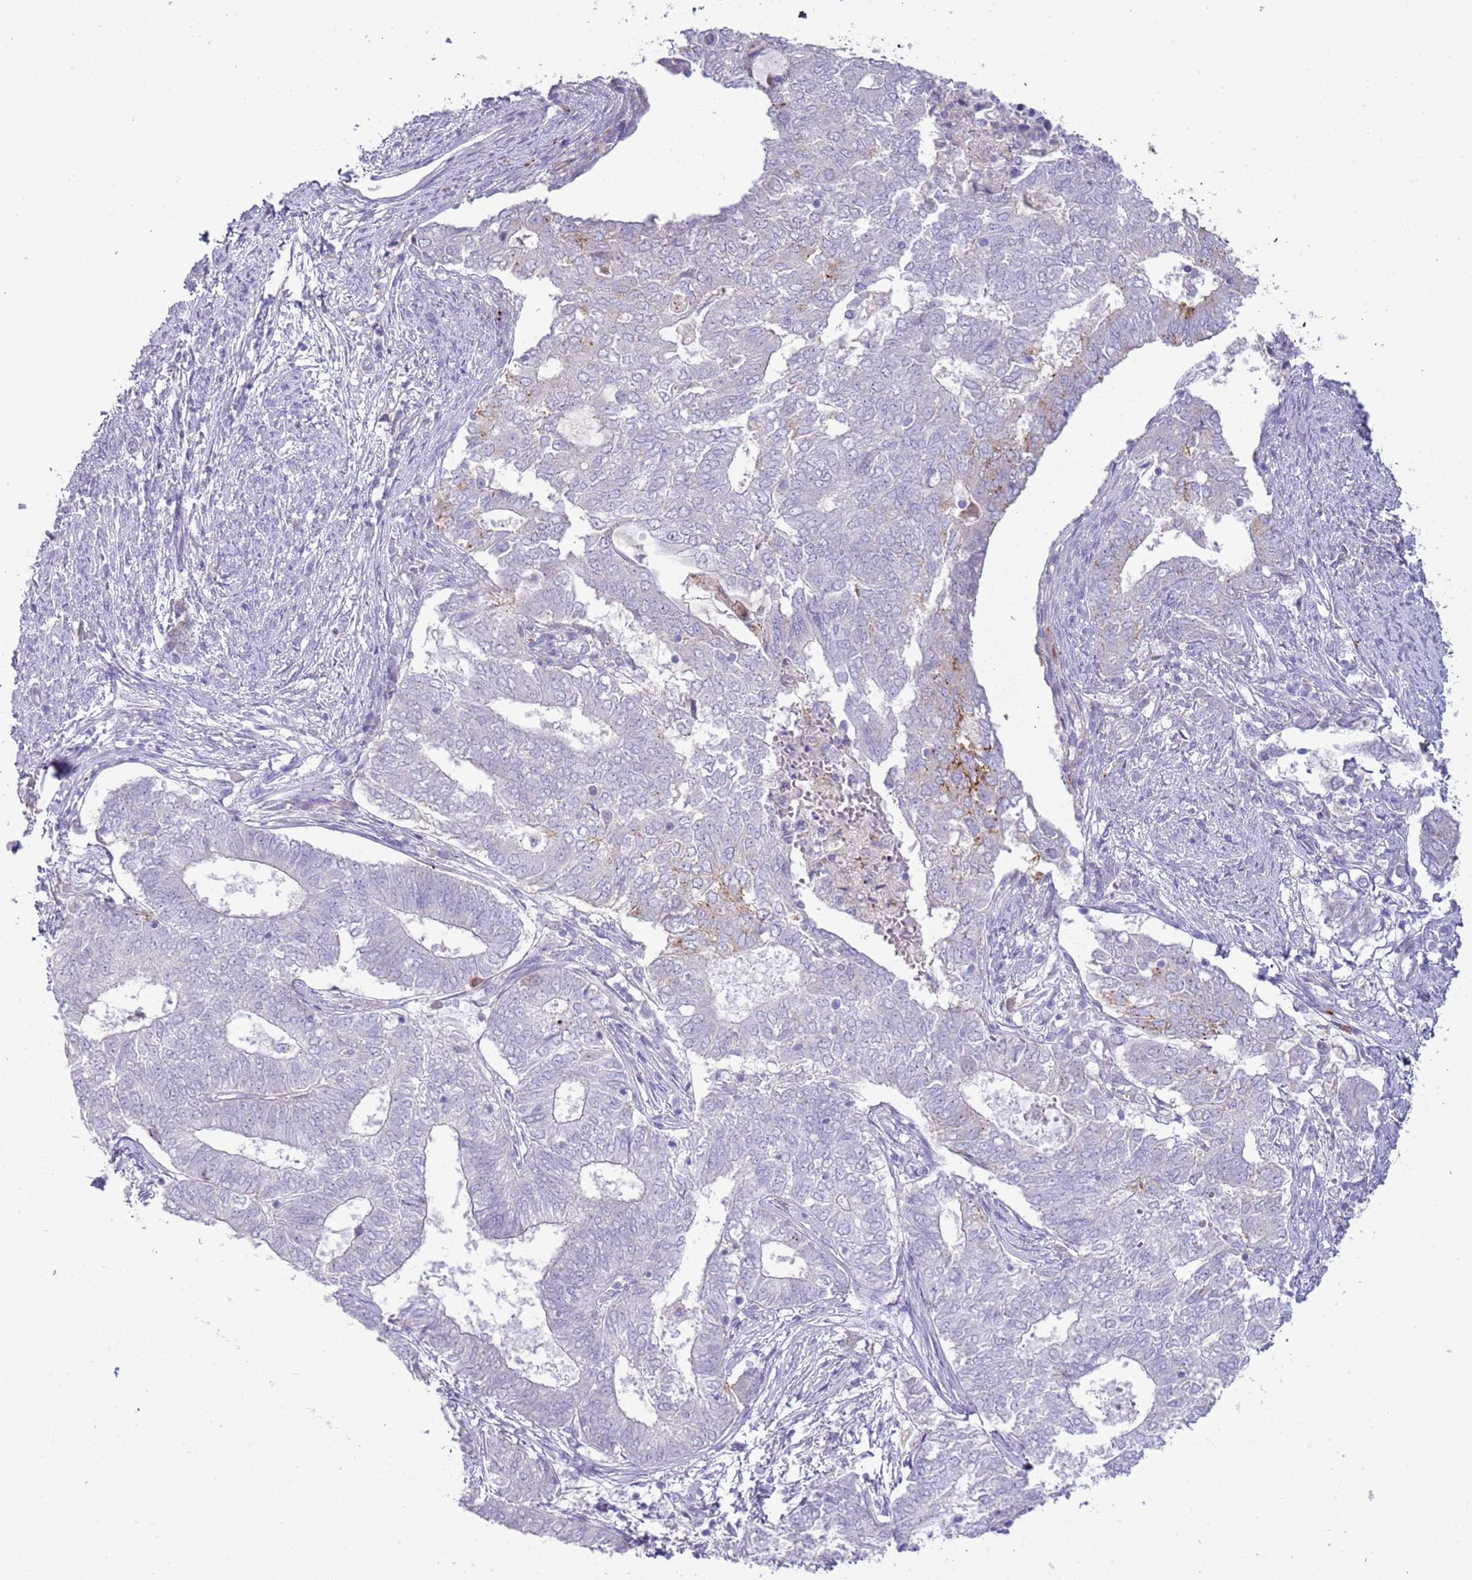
{"staining": {"intensity": "moderate", "quantity": "<25%", "location": "cytoplasmic/membranous"}, "tissue": "endometrial cancer", "cell_type": "Tumor cells", "image_type": "cancer", "snomed": [{"axis": "morphology", "description": "Adenocarcinoma, NOS"}, {"axis": "topography", "description": "Endometrium"}], "caption": "Human endometrial cancer (adenocarcinoma) stained with a brown dye reveals moderate cytoplasmic/membranous positive positivity in about <25% of tumor cells.", "gene": "ABHD17A", "patient": {"sex": "female", "age": 62}}